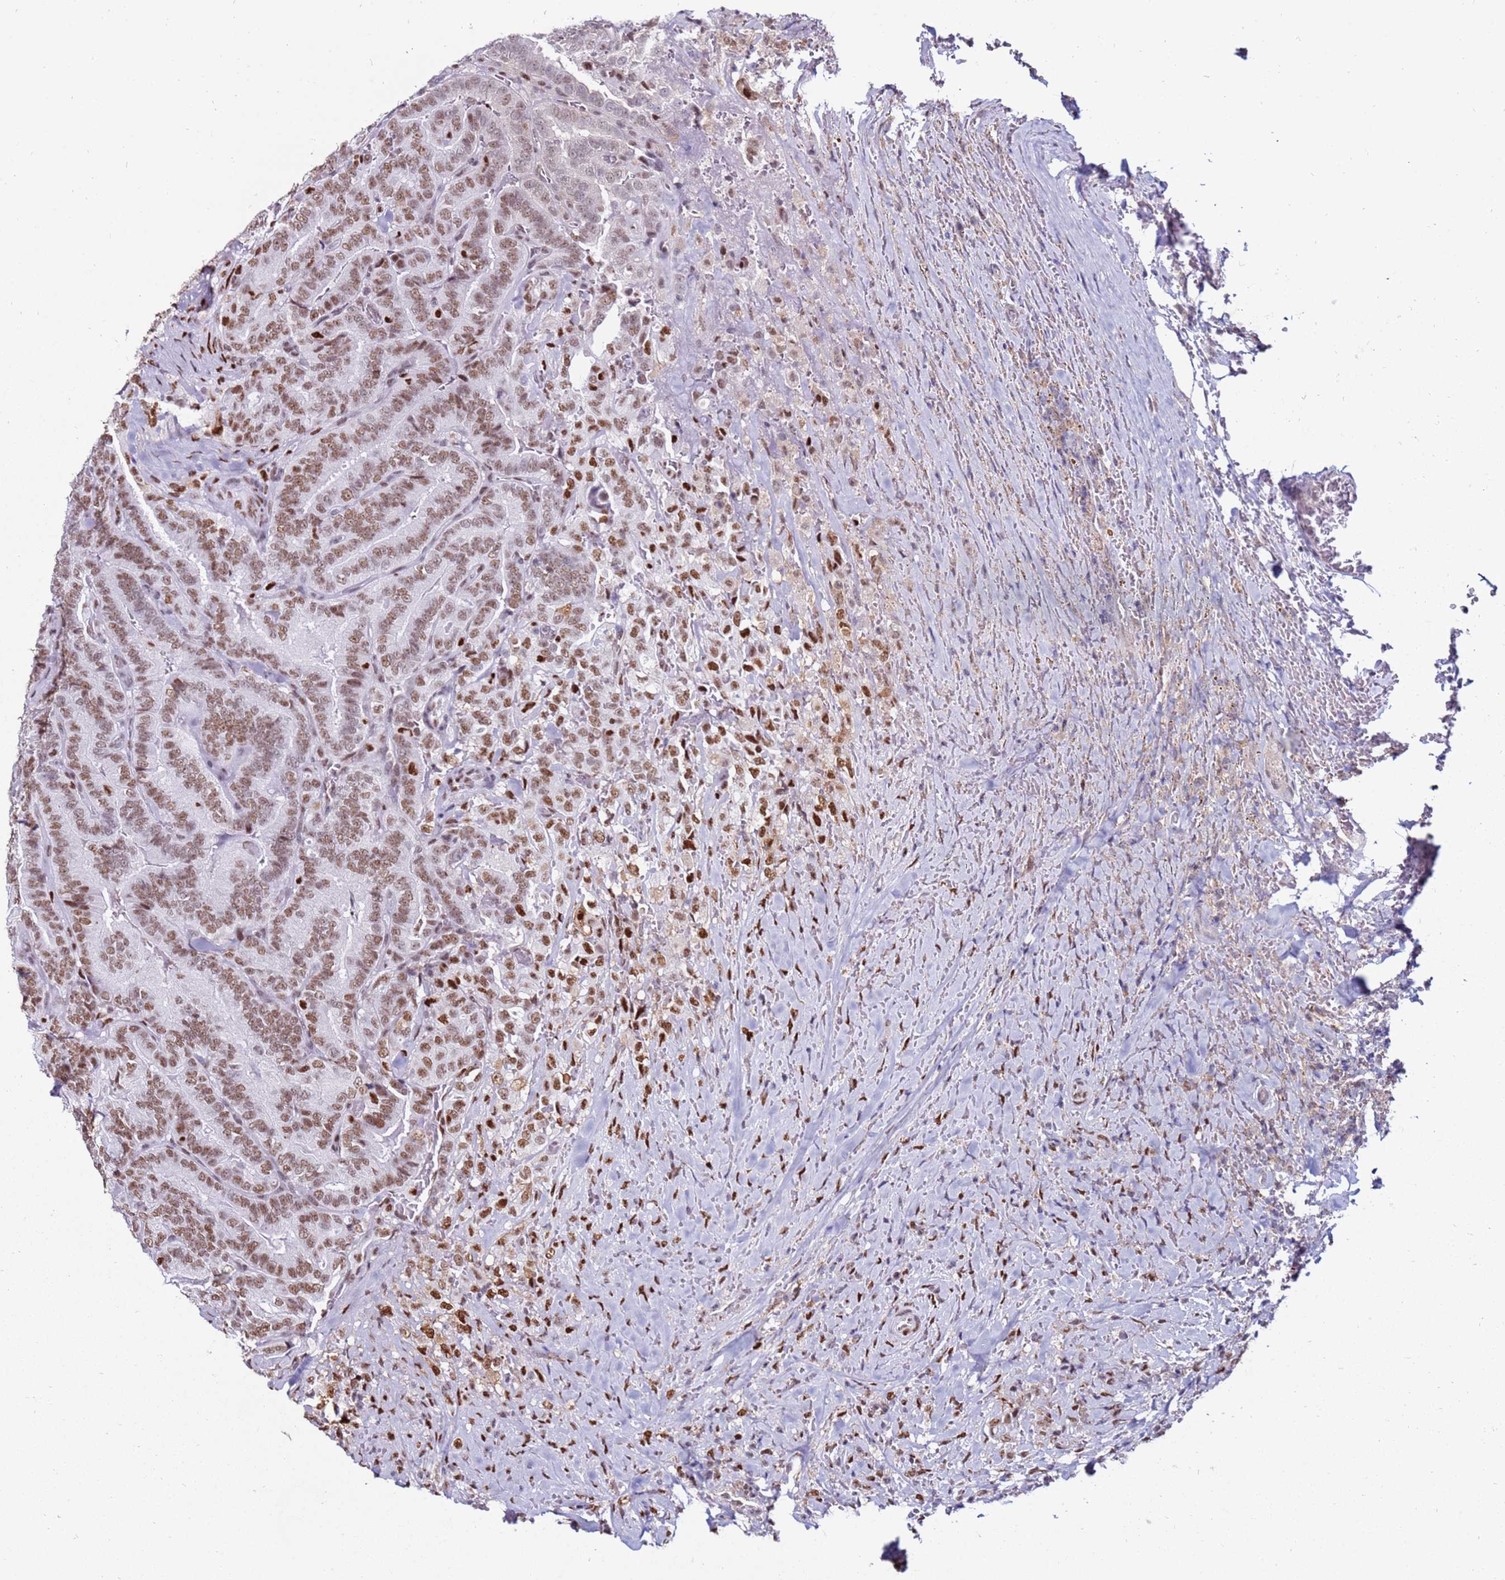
{"staining": {"intensity": "moderate", "quantity": ">75%", "location": "nuclear"}, "tissue": "thyroid cancer", "cell_type": "Tumor cells", "image_type": "cancer", "snomed": [{"axis": "morphology", "description": "Papillary adenocarcinoma, NOS"}, {"axis": "topography", "description": "Thyroid gland"}], "caption": "Protein expression analysis of thyroid cancer (papillary adenocarcinoma) demonstrates moderate nuclear staining in about >75% of tumor cells. (IHC, brightfield microscopy, high magnification).", "gene": "KPNA4", "patient": {"sex": "male", "age": 61}}